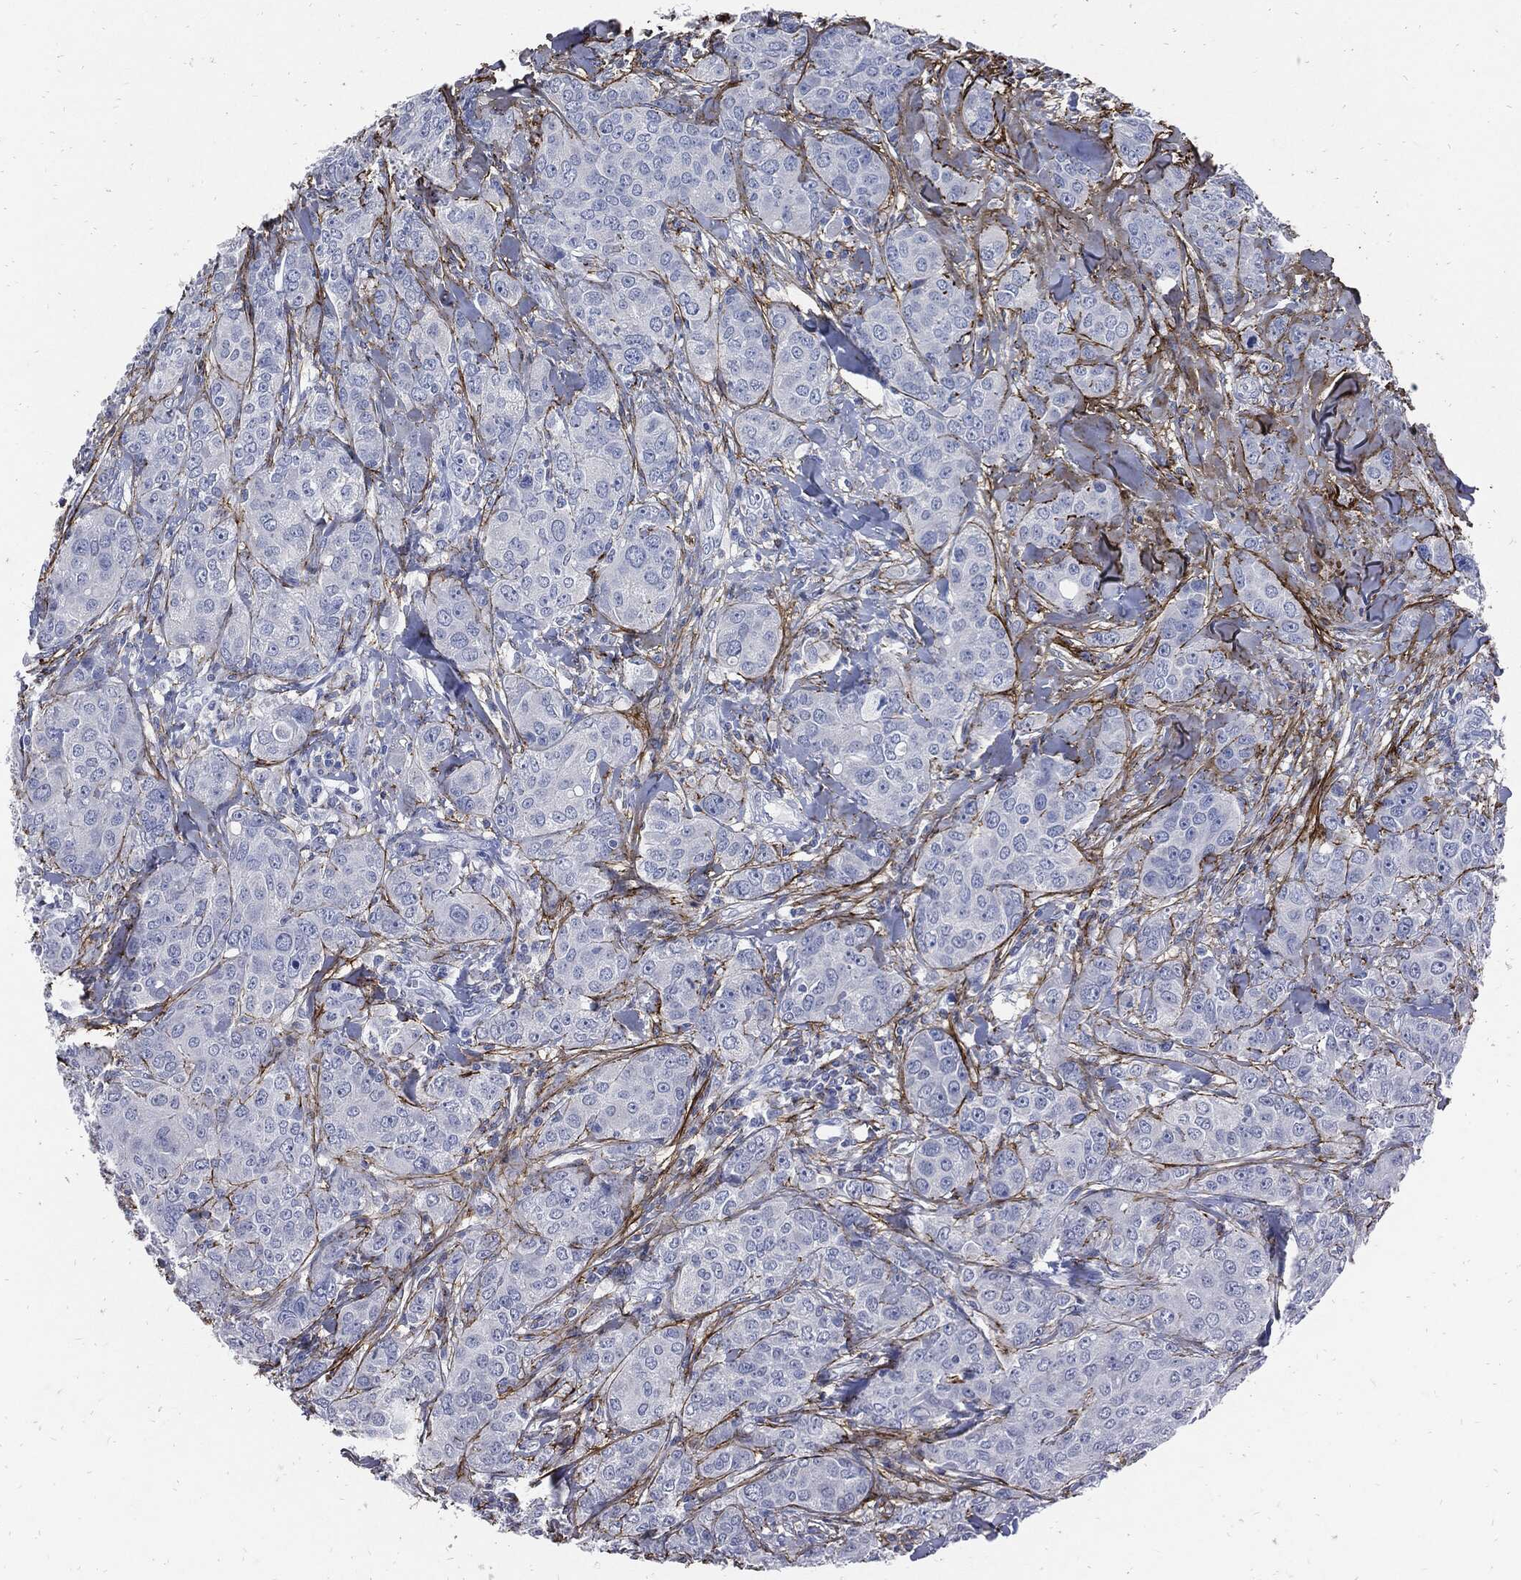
{"staining": {"intensity": "negative", "quantity": "none", "location": "none"}, "tissue": "breast cancer", "cell_type": "Tumor cells", "image_type": "cancer", "snomed": [{"axis": "morphology", "description": "Duct carcinoma"}, {"axis": "topography", "description": "Breast"}], "caption": "DAB immunohistochemical staining of breast cancer (intraductal carcinoma) demonstrates no significant staining in tumor cells.", "gene": "FBN1", "patient": {"sex": "female", "age": 43}}